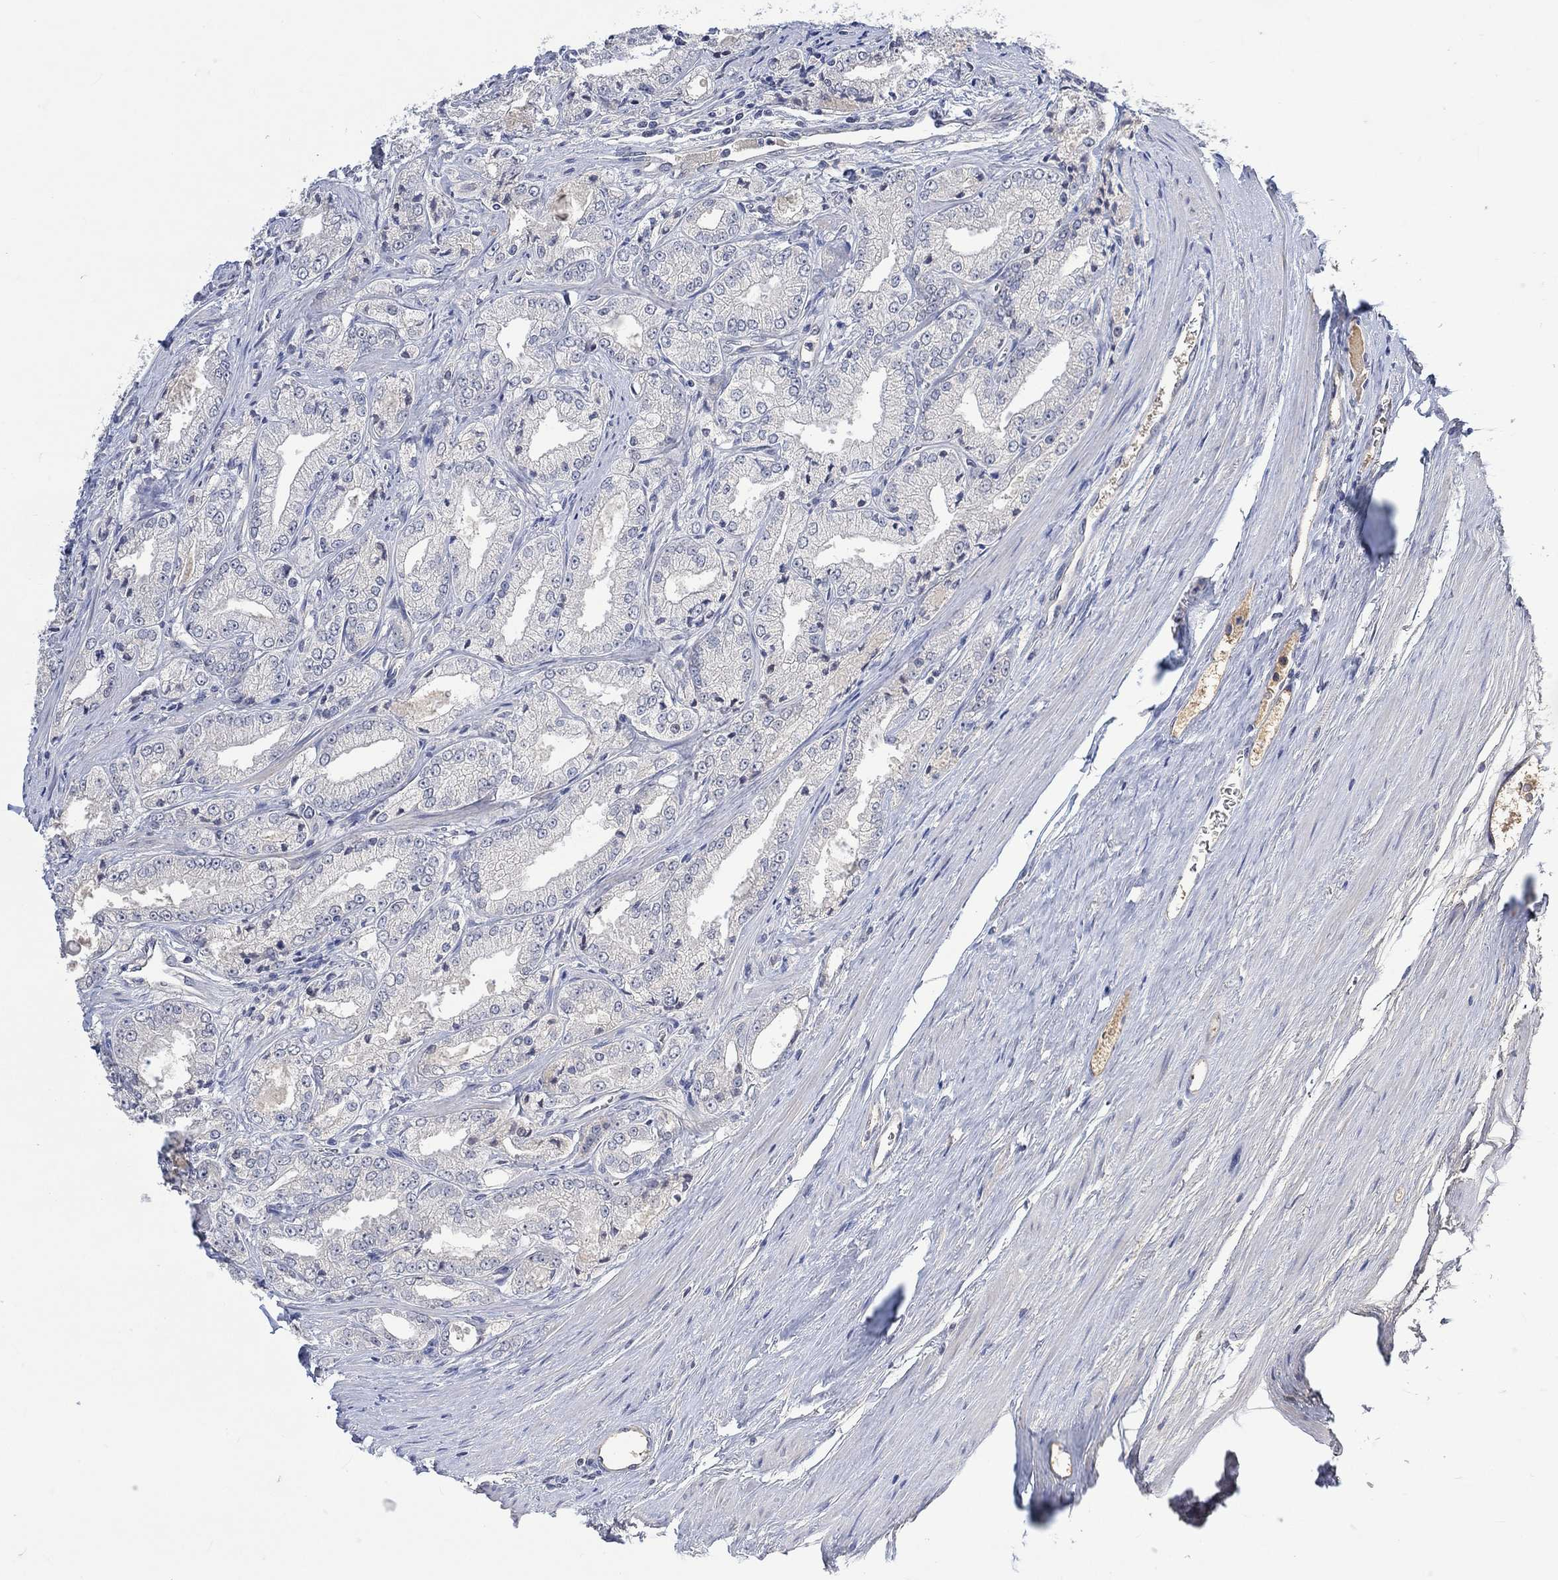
{"staining": {"intensity": "negative", "quantity": "none", "location": "none"}, "tissue": "prostate cancer", "cell_type": "Tumor cells", "image_type": "cancer", "snomed": [{"axis": "morphology", "description": "Adenocarcinoma, NOS"}, {"axis": "morphology", "description": "Adenocarcinoma, High grade"}, {"axis": "topography", "description": "Prostate"}], "caption": "Immunohistochemistry (IHC) photomicrograph of neoplastic tissue: prostate adenocarcinoma stained with DAB (3,3'-diaminobenzidine) reveals no significant protein positivity in tumor cells. The staining is performed using DAB brown chromogen with nuclei counter-stained in using hematoxylin.", "gene": "MSTN", "patient": {"sex": "male", "age": 70}}